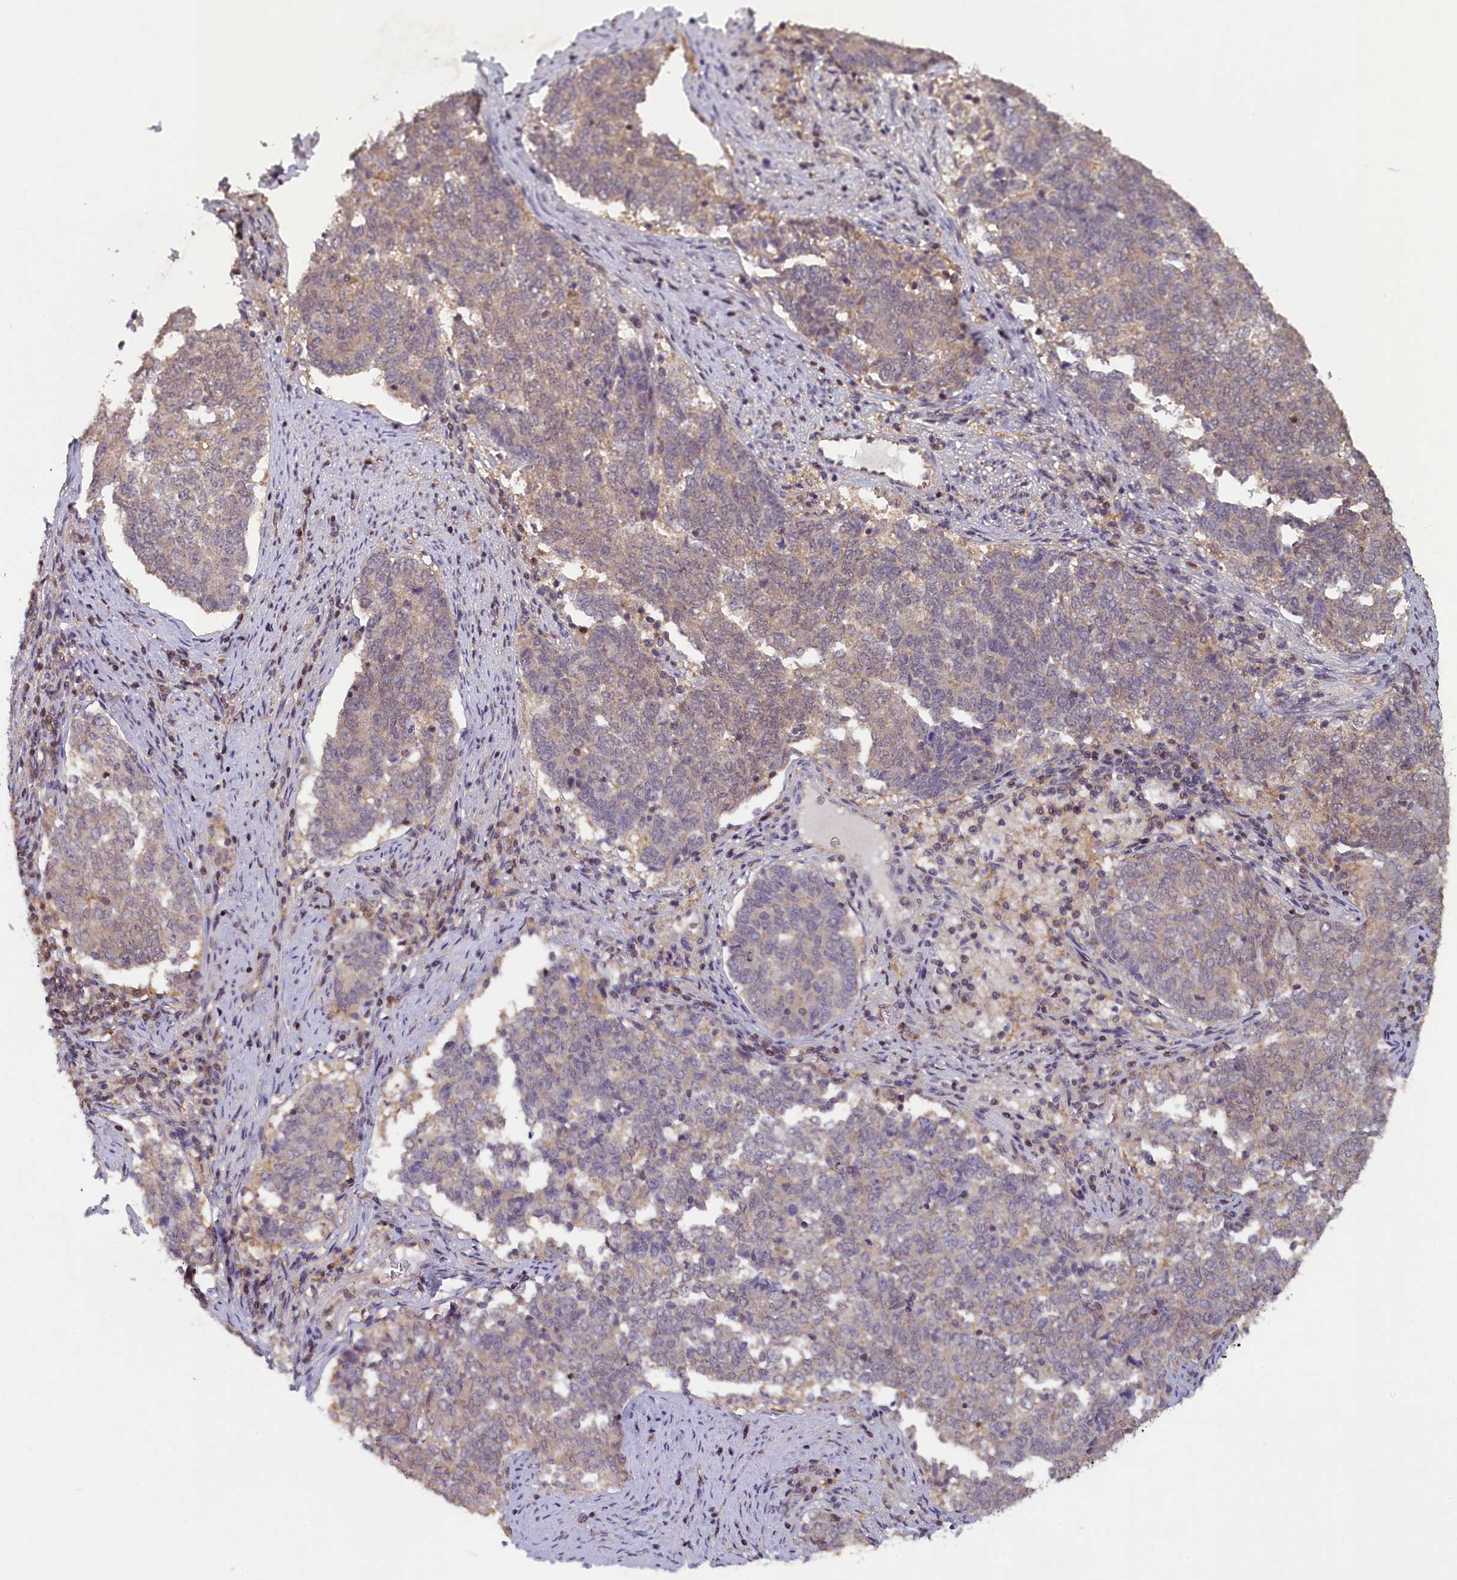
{"staining": {"intensity": "negative", "quantity": "none", "location": "none"}, "tissue": "endometrial cancer", "cell_type": "Tumor cells", "image_type": "cancer", "snomed": [{"axis": "morphology", "description": "Adenocarcinoma, NOS"}, {"axis": "topography", "description": "Endometrium"}], "caption": "Human endometrial adenocarcinoma stained for a protein using immunohistochemistry (IHC) reveals no staining in tumor cells.", "gene": "NUBP1", "patient": {"sex": "female", "age": 80}}